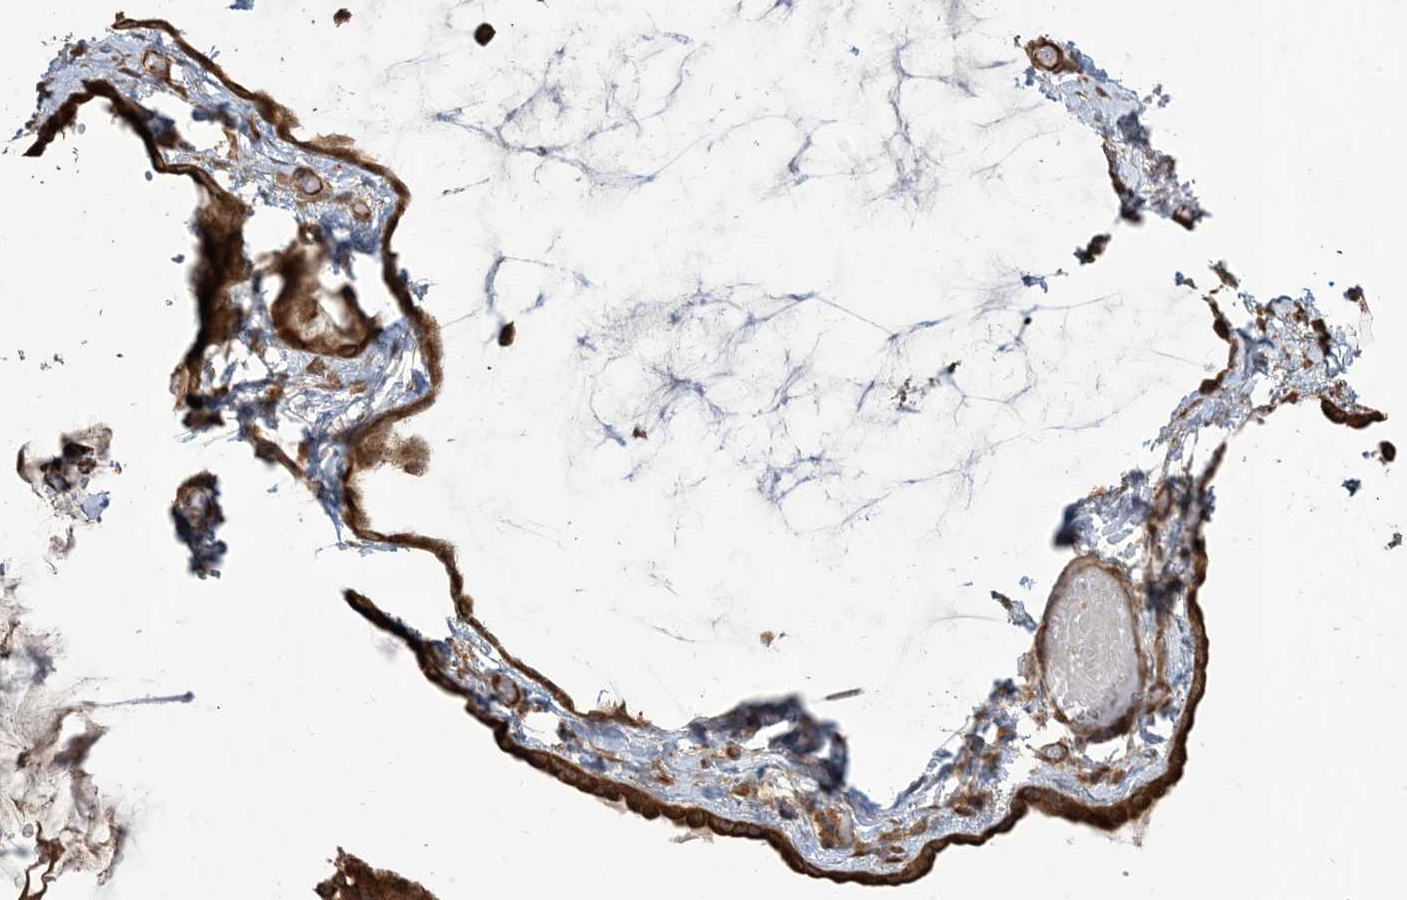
{"staining": {"intensity": "strong", "quantity": ">75%", "location": "cytoplasmic/membranous"}, "tissue": "ovarian cancer", "cell_type": "Tumor cells", "image_type": "cancer", "snomed": [{"axis": "morphology", "description": "Cystadenocarcinoma, mucinous, NOS"}, {"axis": "topography", "description": "Ovary"}], "caption": "Immunohistochemical staining of human mucinous cystadenocarcinoma (ovarian) displays high levels of strong cytoplasmic/membranous protein staining in about >75% of tumor cells.", "gene": "KLHL18", "patient": {"sex": "female", "age": 39}}